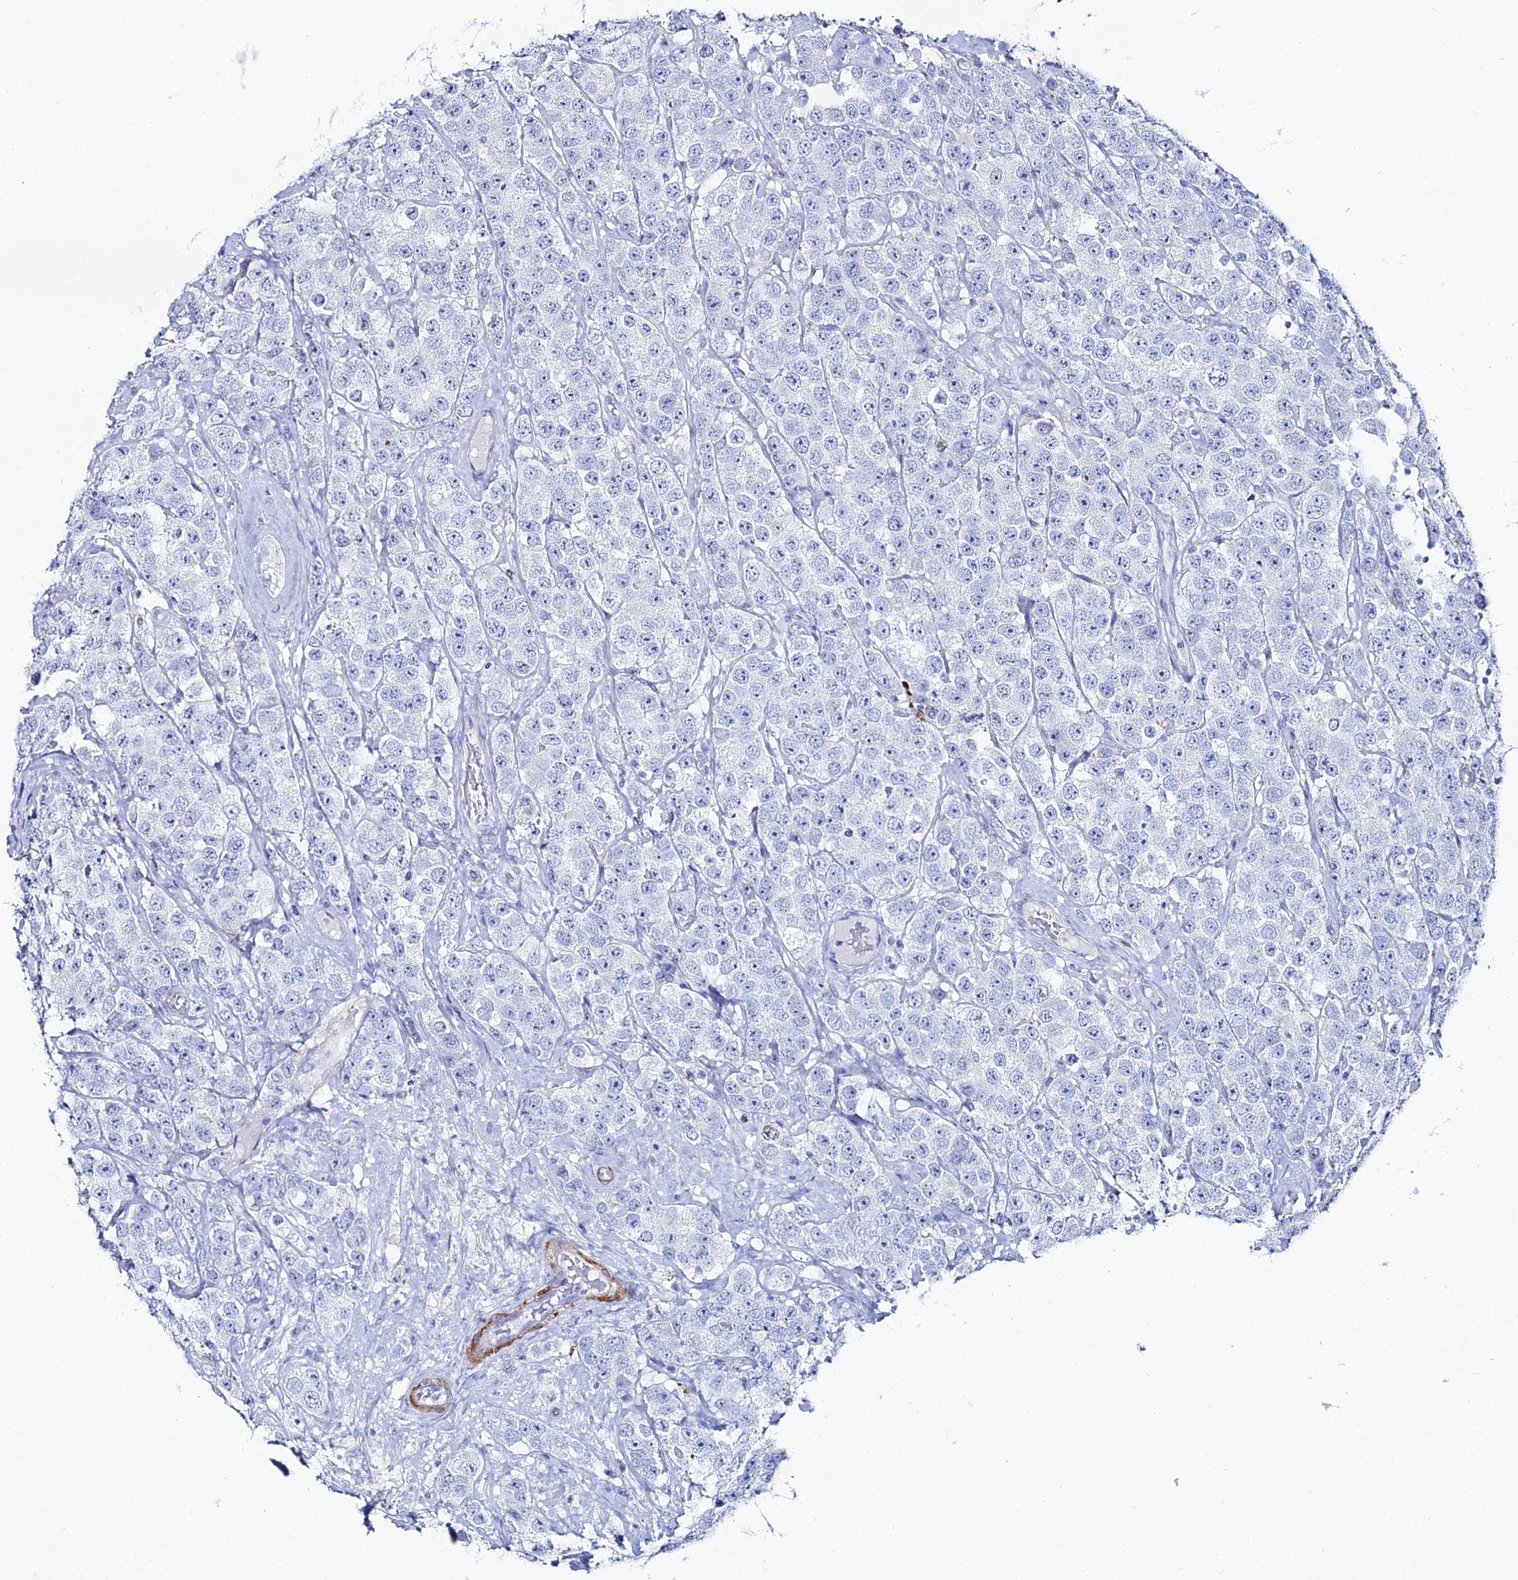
{"staining": {"intensity": "negative", "quantity": "none", "location": "none"}, "tissue": "testis cancer", "cell_type": "Tumor cells", "image_type": "cancer", "snomed": [{"axis": "morphology", "description": "Seminoma, NOS"}, {"axis": "topography", "description": "Testis"}], "caption": "A photomicrograph of human testis seminoma is negative for staining in tumor cells. (Immunohistochemistry (ihc), brightfield microscopy, high magnification).", "gene": "DHX34", "patient": {"sex": "male", "age": 28}}